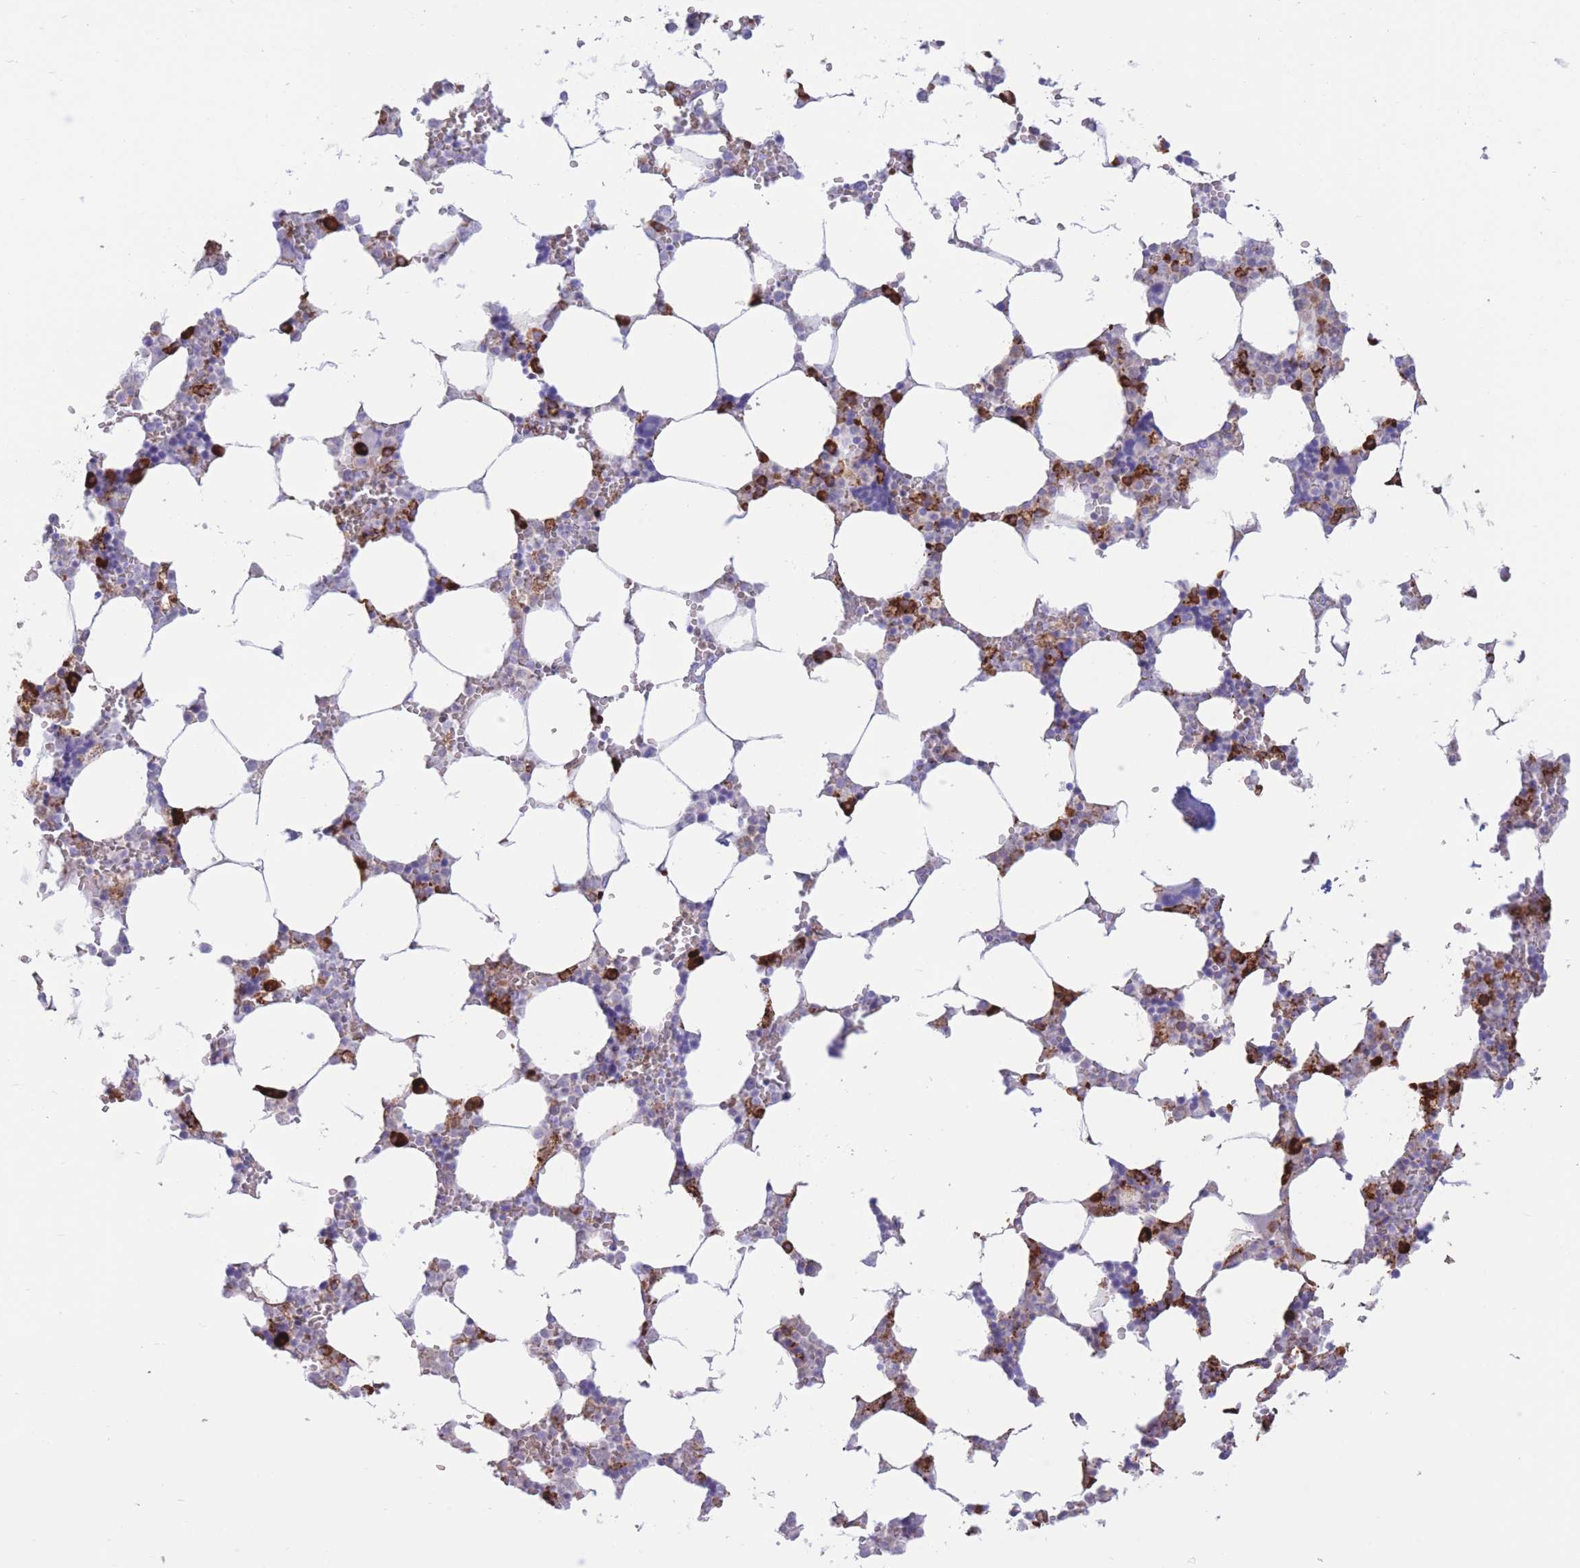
{"staining": {"intensity": "strong", "quantity": "<25%", "location": "cytoplasmic/membranous"}, "tissue": "bone marrow", "cell_type": "Hematopoietic cells", "image_type": "normal", "snomed": [{"axis": "morphology", "description": "Normal tissue, NOS"}, {"axis": "topography", "description": "Bone marrow"}], "caption": "Human bone marrow stained with a brown dye demonstrates strong cytoplasmic/membranous positive staining in approximately <25% of hematopoietic cells.", "gene": "MYDGF", "patient": {"sex": "male", "age": 64}}